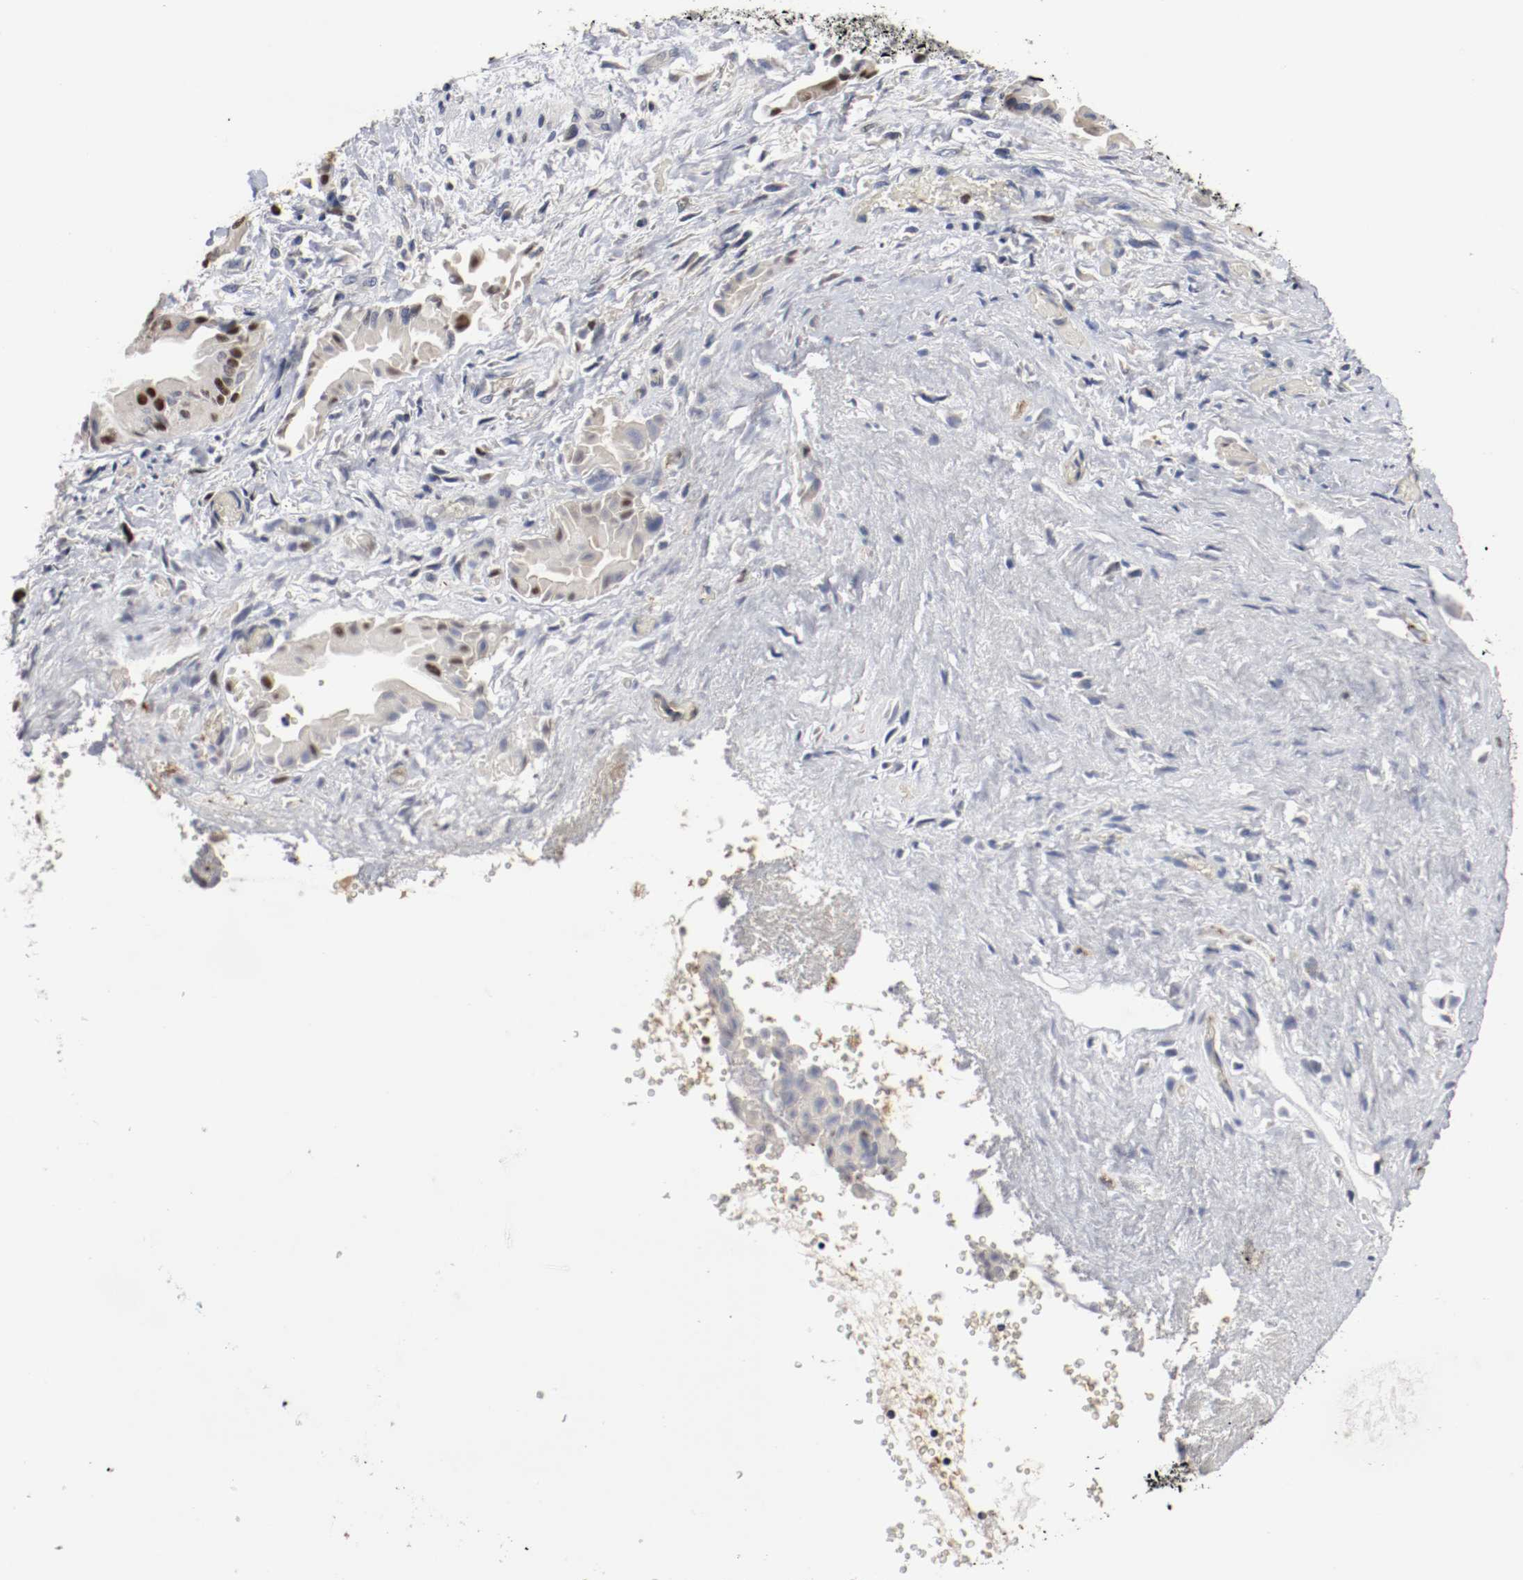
{"staining": {"intensity": "moderate", "quantity": "<25%", "location": "nuclear"}, "tissue": "liver cancer", "cell_type": "Tumor cells", "image_type": "cancer", "snomed": [{"axis": "morphology", "description": "Cholangiocarcinoma"}, {"axis": "topography", "description": "Liver"}], "caption": "Immunohistochemistry (IHC) (DAB) staining of liver cancer shows moderate nuclear protein positivity in approximately <25% of tumor cells.", "gene": "MCM6", "patient": {"sex": "male", "age": 58}}